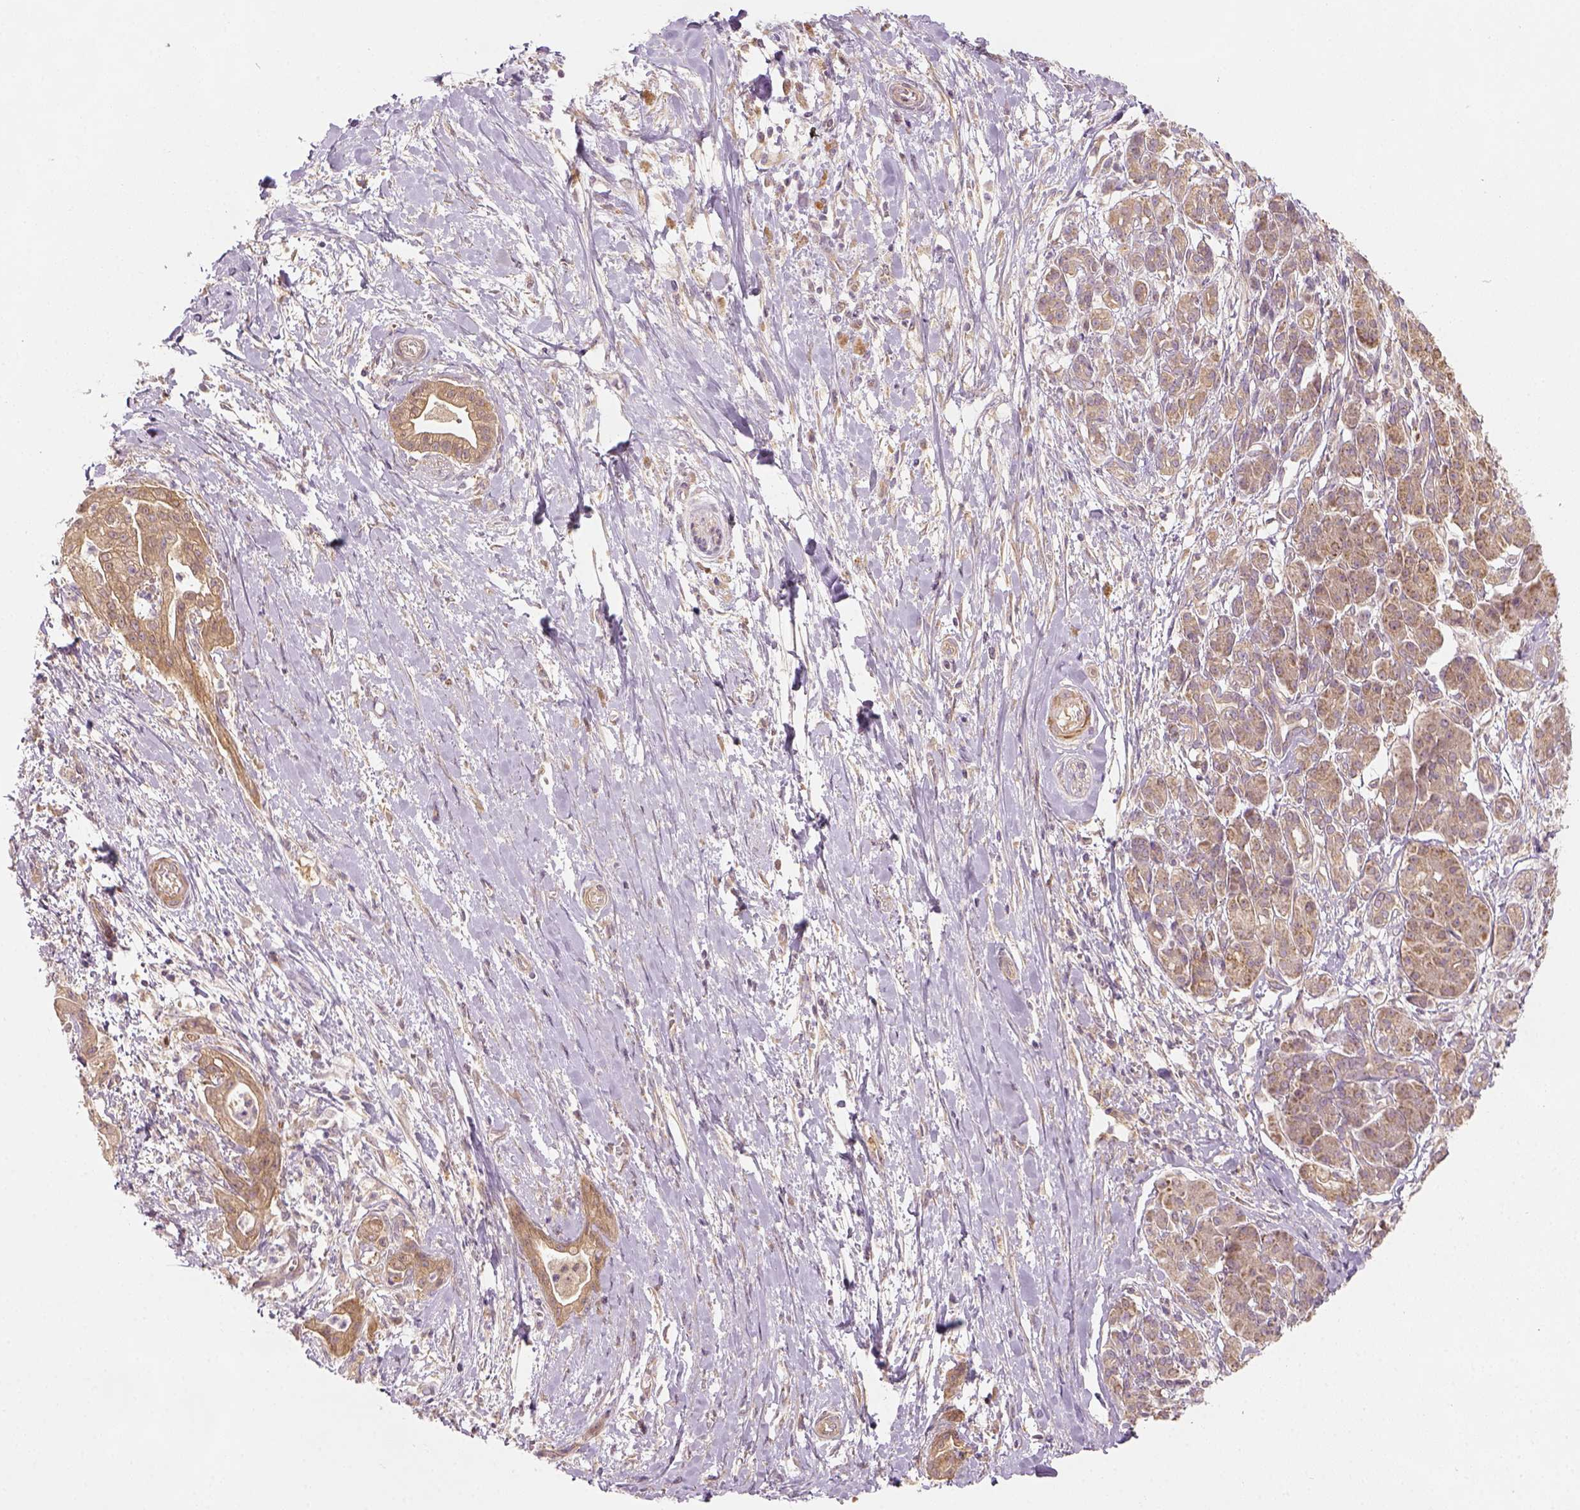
{"staining": {"intensity": "weak", "quantity": ">75%", "location": "cytoplasmic/membranous"}, "tissue": "pancreatic cancer", "cell_type": "Tumor cells", "image_type": "cancer", "snomed": [{"axis": "morphology", "description": "Normal tissue, NOS"}, {"axis": "morphology", "description": "Adenocarcinoma, NOS"}, {"axis": "topography", "description": "Lymph node"}, {"axis": "topography", "description": "Pancreas"}], "caption": "A brown stain shows weak cytoplasmic/membranous staining of a protein in adenocarcinoma (pancreatic) tumor cells. Immunohistochemistry stains the protein of interest in brown and the nuclei are stained blue.", "gene": "PAIP1", "patient": {"sex": "female", "age": 58}}